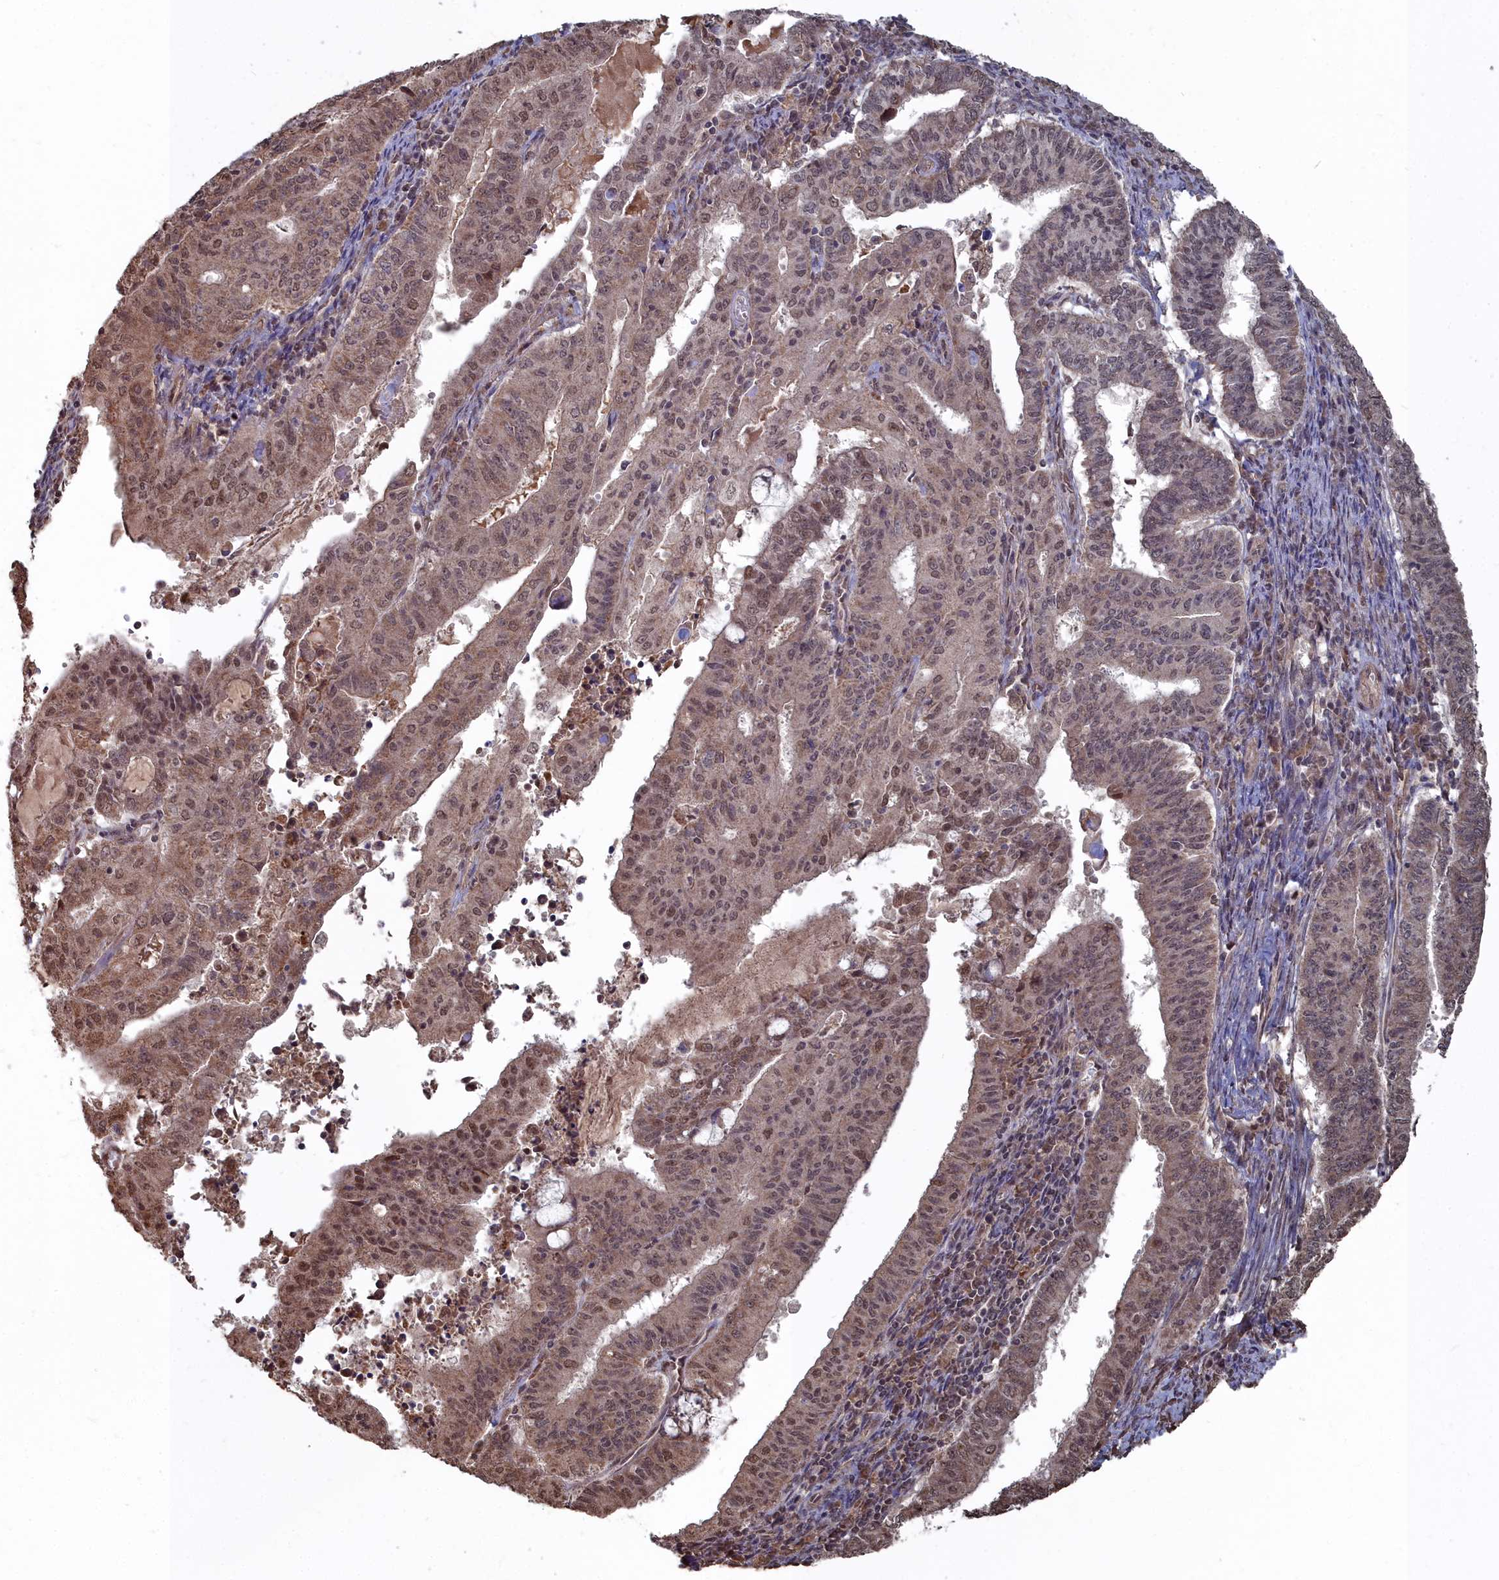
{"staining": {"intensity": "moderate", "quantity": ">75%", "location": "cytoplasmic/membranous,nuclear"}, "tissue": "endometrial cancer", "cell_type": "Tumor cells", "image_type": "cancer", "snomed": [{"axis": "morphology", "description": "Adenocarcinoma, NOS"}, {"axis": "topography", "description": "Endometrium"}], "caption": "Immunohistochemical staining of human endometrial cancer demonstrates medium levels of moderate cytoplasmic/membranous and nuclear protein staining in about >75% of tumor cells. (brown staining indicates protein expression, while blue staining denotes nuclei).", "gene": "CCNP", "patient": {"sex": "female", "age": 59}}